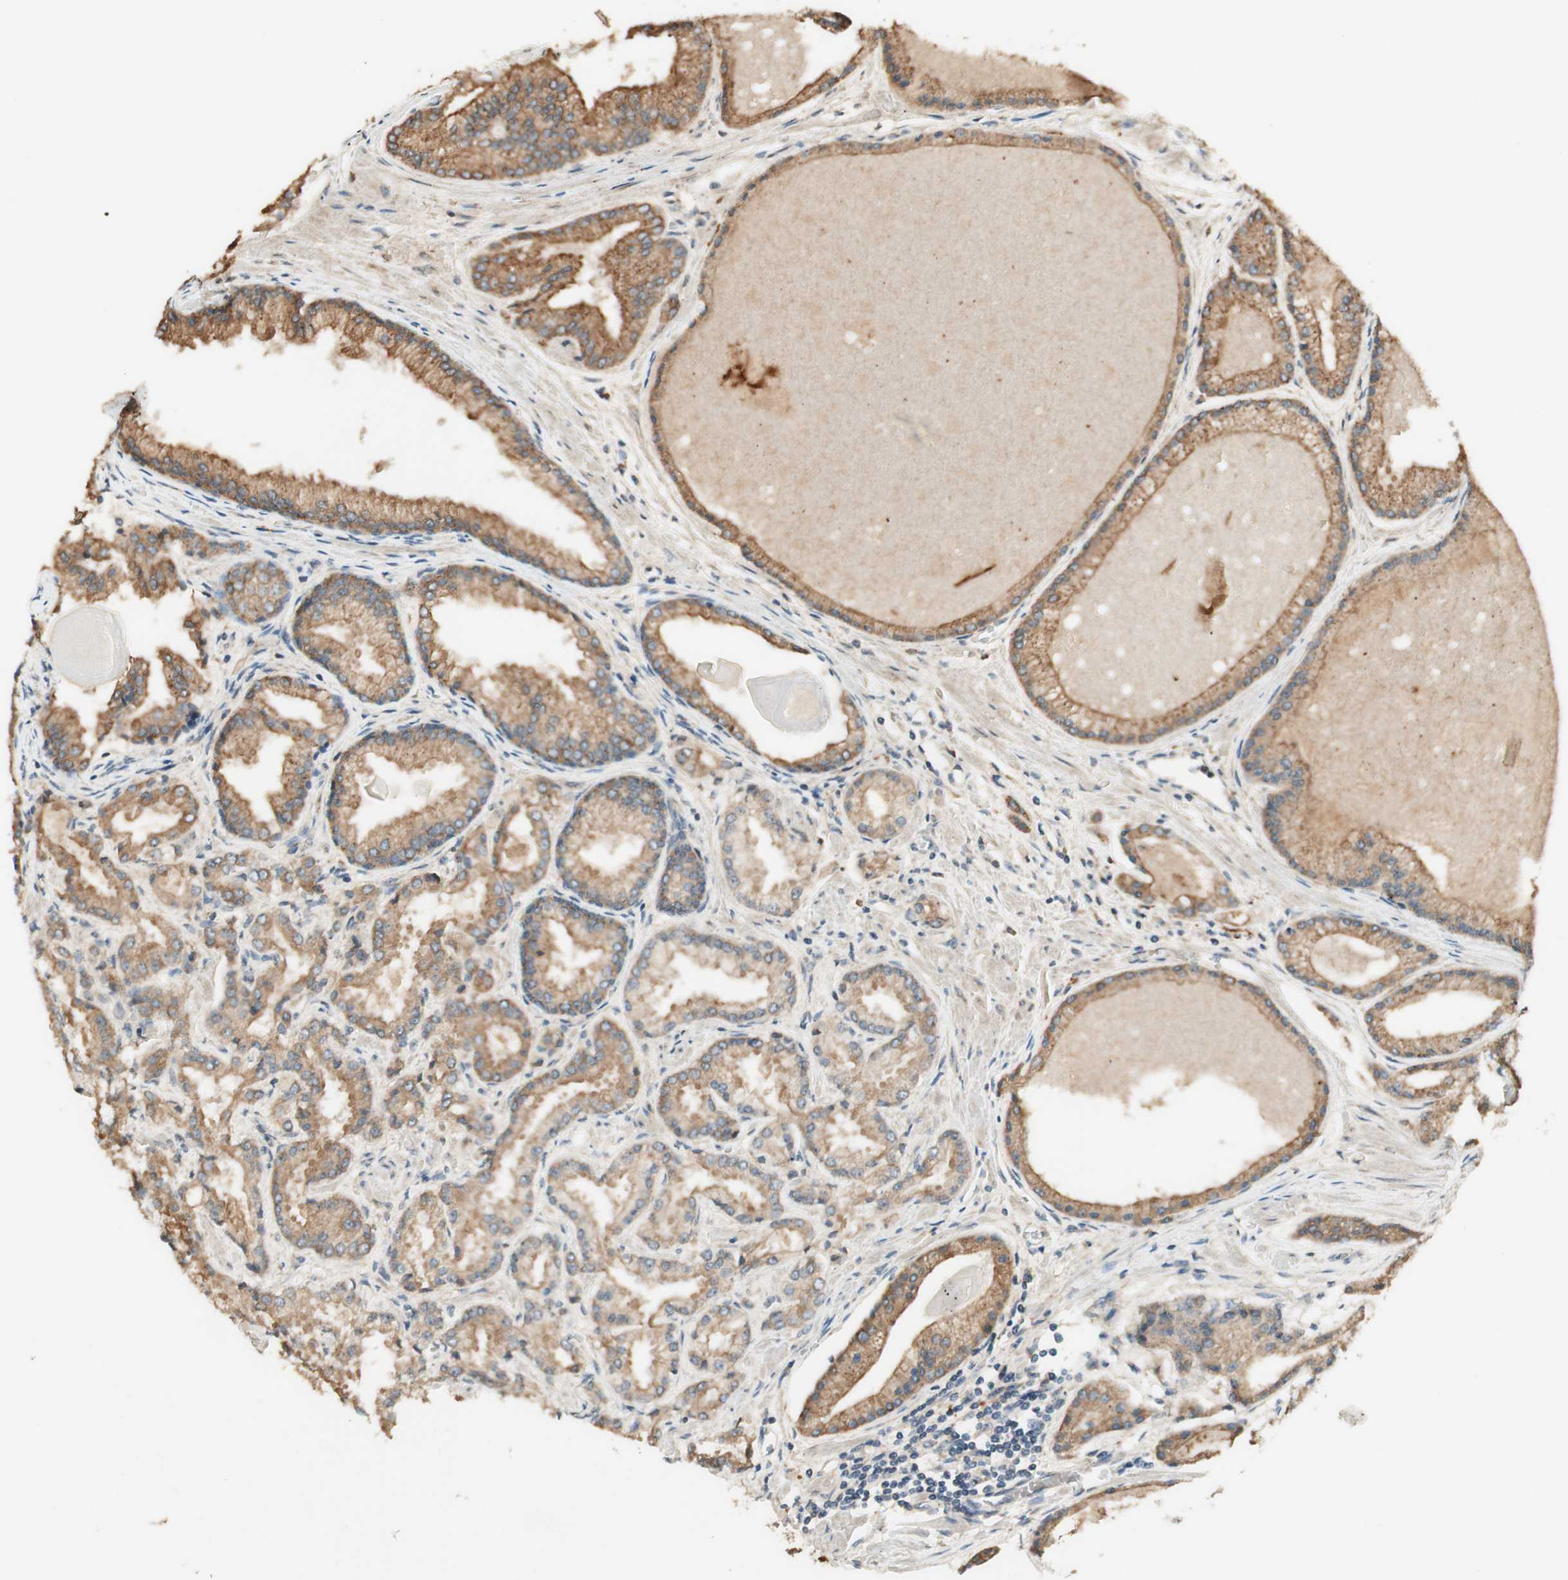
{"staining": {"intensity": "moderate", "quantity": ">75%", "location": "cytoplasmic/membranous"}, "tissue": "prostate cancer", "cell_type": "Tumor cells", "image_type": "cancer", "snomed": [{"axis": "morphology", "description": "Adenocarcinoma, Low grade"}, {"axis": "topography", "description": "Prostate"}], "caption": "An immunohistochemistry (IHC) micrograph of tumor tissue is shown. Protein staining in brown highlights moderate cytoplasmic/membranous positivity in adenocarcinoma (low-grade) (prostate) within tumor cells.", "gene": "CLCN2", "patient": {"sex": "male", "age": 59}}